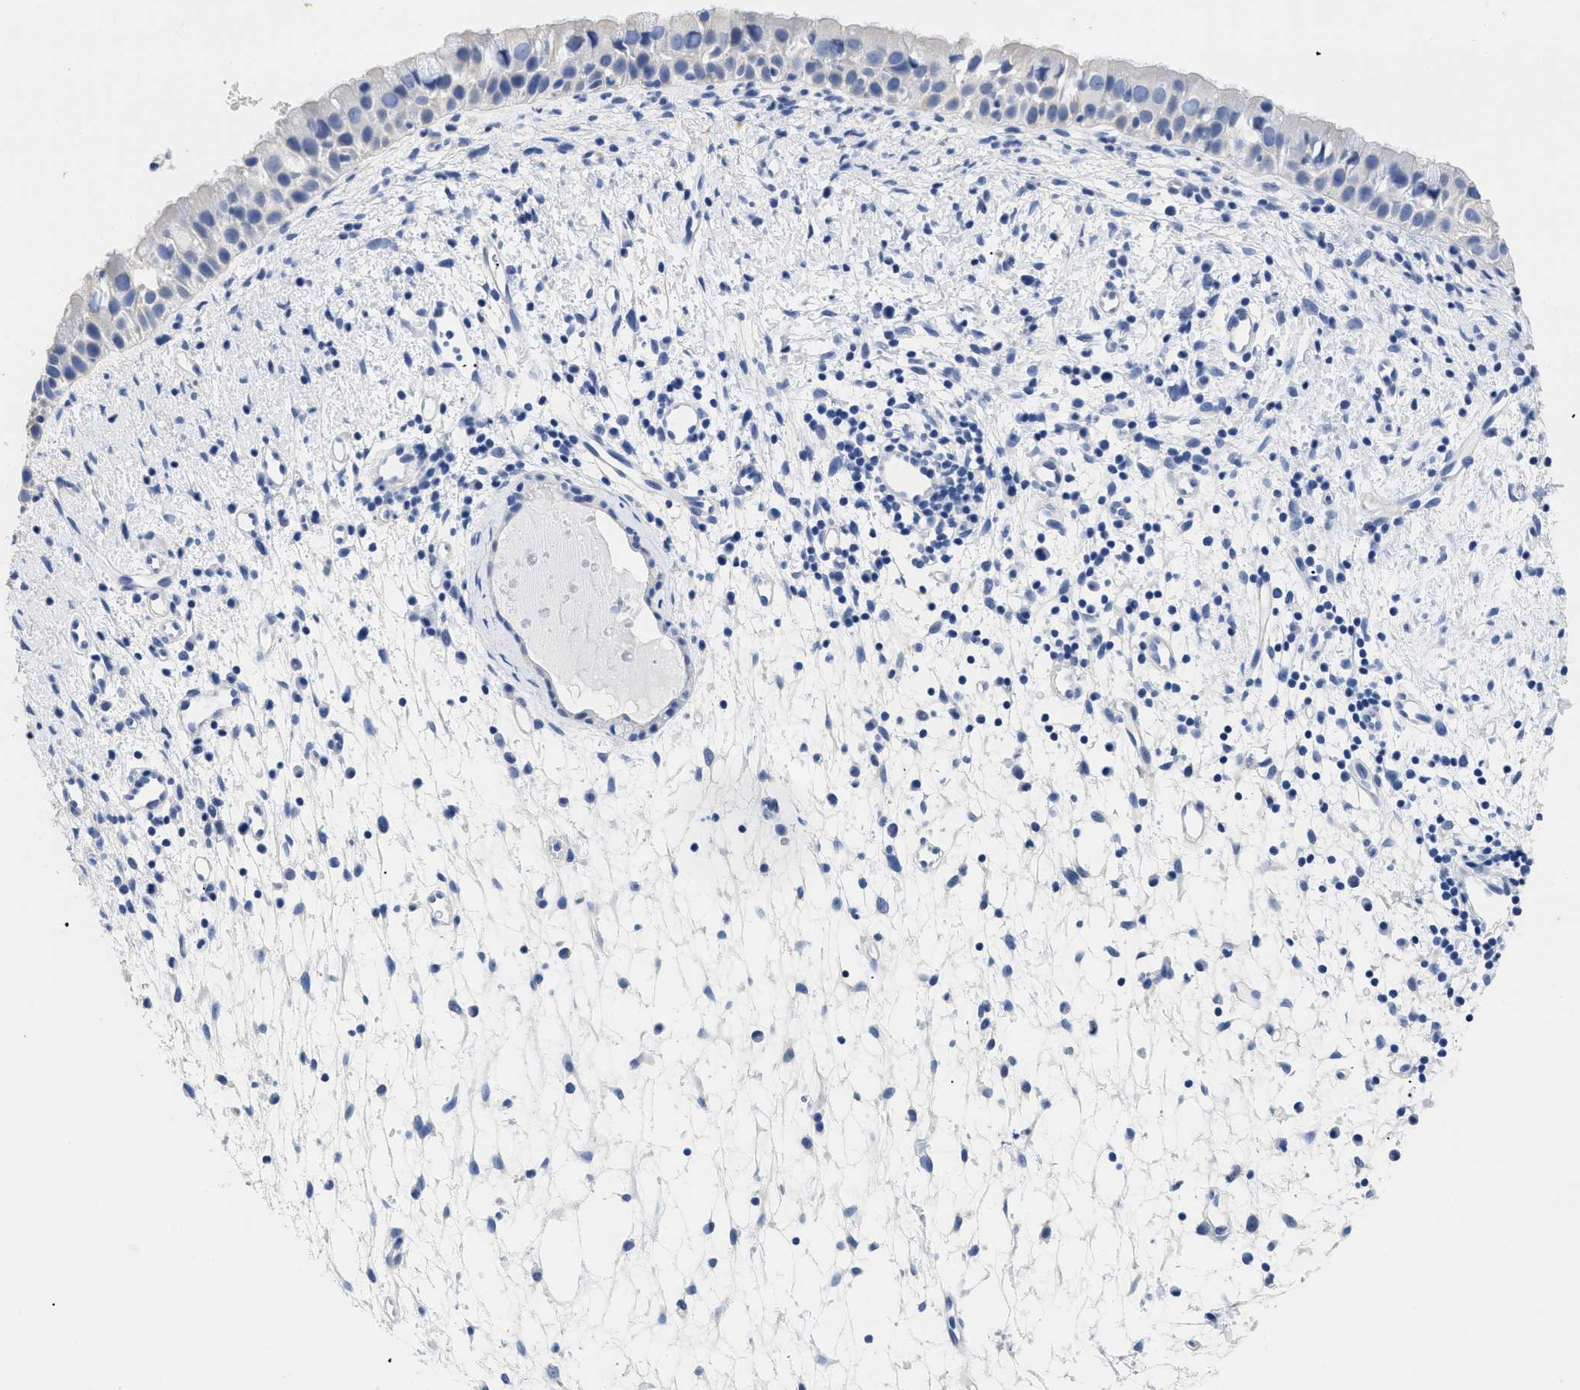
{"staining": {"intensity": "negative", "quantity": "none", "location": "none"}, "tissue": "nasopharynx", "cell_type": "Respiratory epithelial cells", "image_type": "normal", "snomed": [{"axis": "morphology", "description": "Normal tissue, NOS"}, {"axis": "topography", "description": "Nasopharynx"}], "caption": "Nasopharynx was stained to show a protein in brown. There is no significant expression in respiratory epithelial cells. (DAB immunohistochemistry, high magnification).", "gene": "DLC1", "patient": {"sex": "male", "age": 22}}